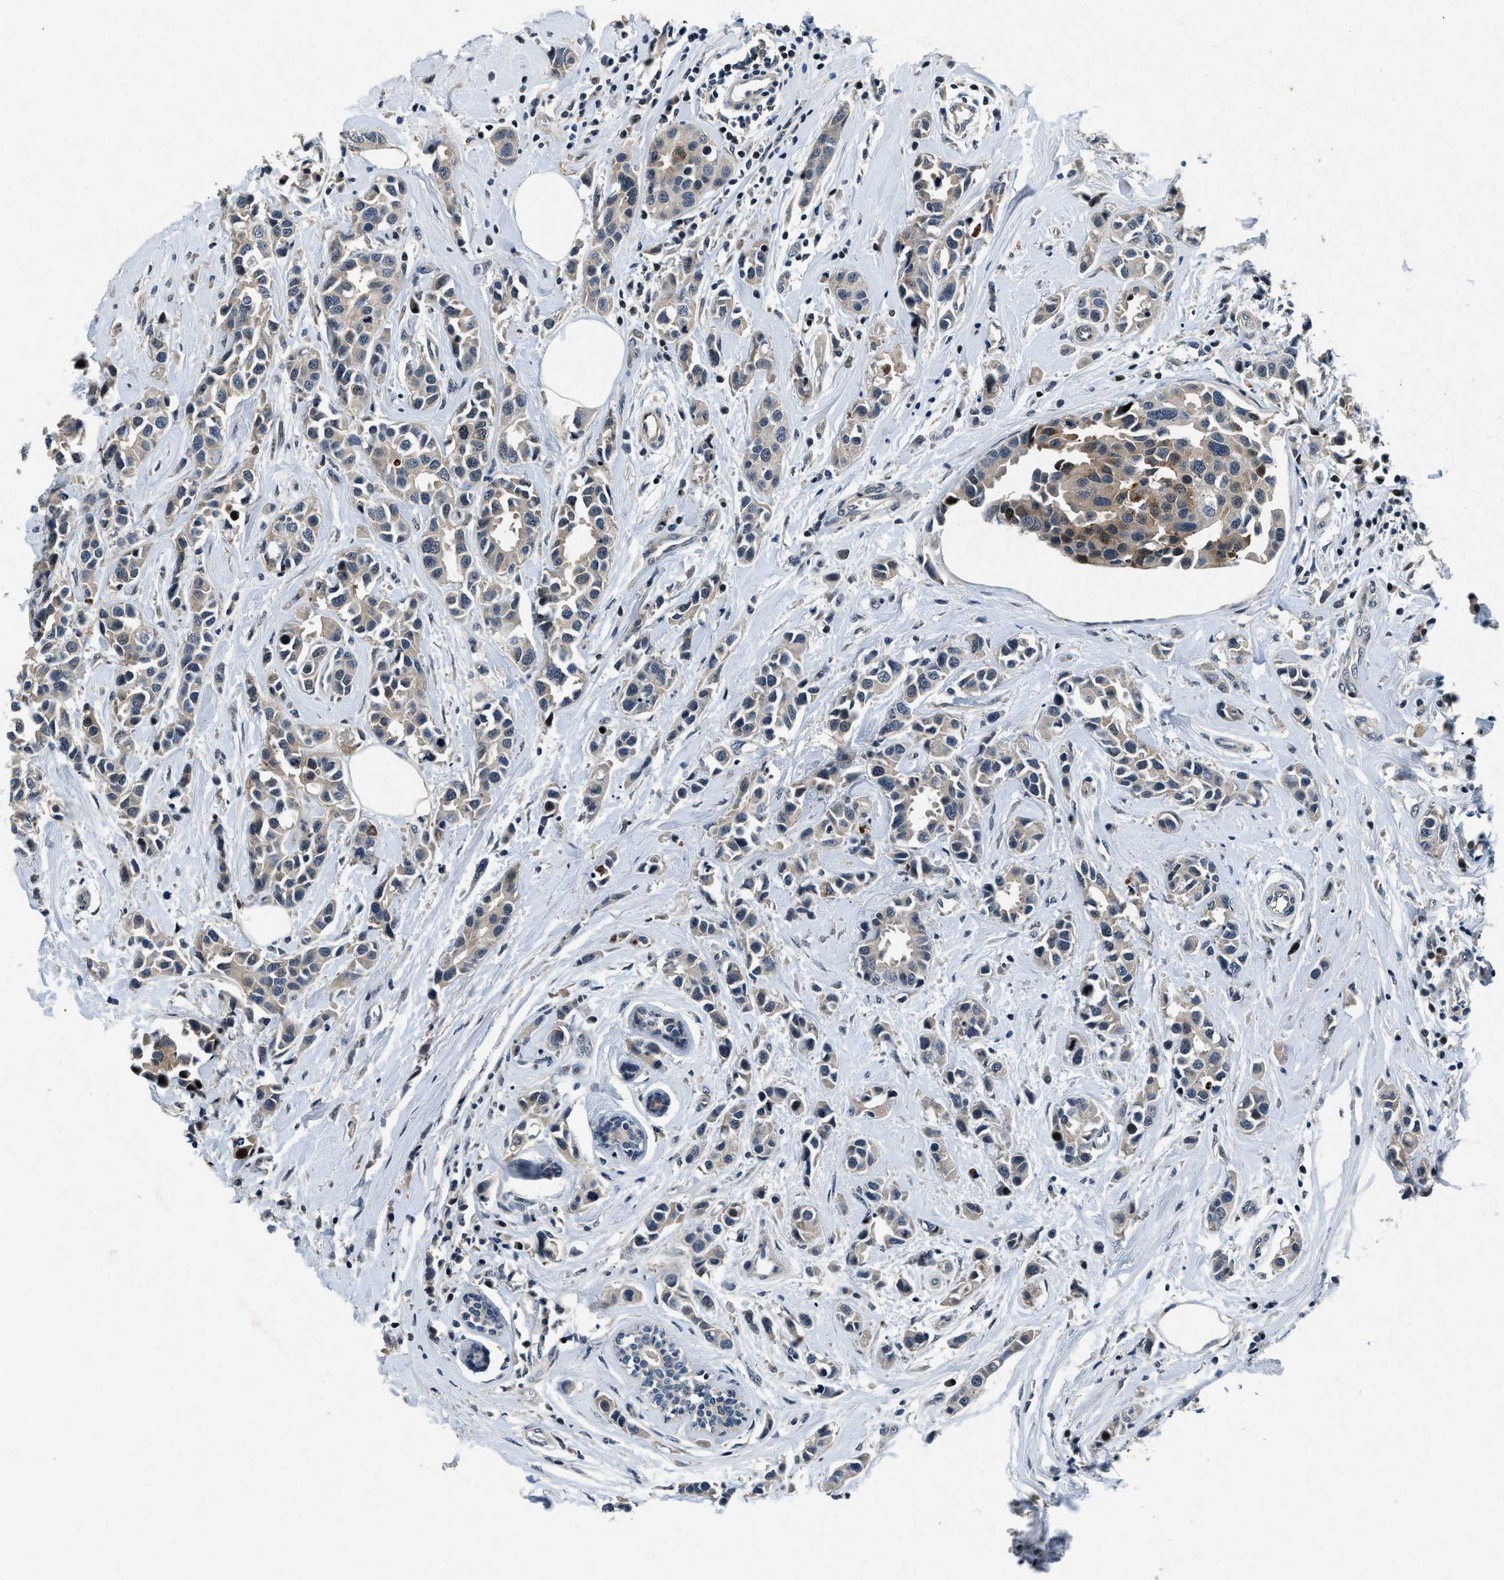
{"staining": {"intensity": "weak", "quantity": ">75%", "location": "cytoplasmic/membranous"}, "tissue": "breast cancer", "cell_type": "Tumor cells", "image_type": "cancer", "snomed": [{"axis": "morphology", "description": "Normal tissue, NOS"}, {"axis": "morphology", "description": "Duct carcinoma"}, {"axis": "topography", "description": "Breast"}], "caption": "Immunohistochemistry (DAB (3,3'-diaminobenzidine)) staining of breast cancer (infiltrating ductal carcinoma) shows weak cytoplasmic/membranous protein expression in approximately >75% of tumor cells.", "gene": "PHLDA1", "patient": {"sex": "female", "age": 50}}